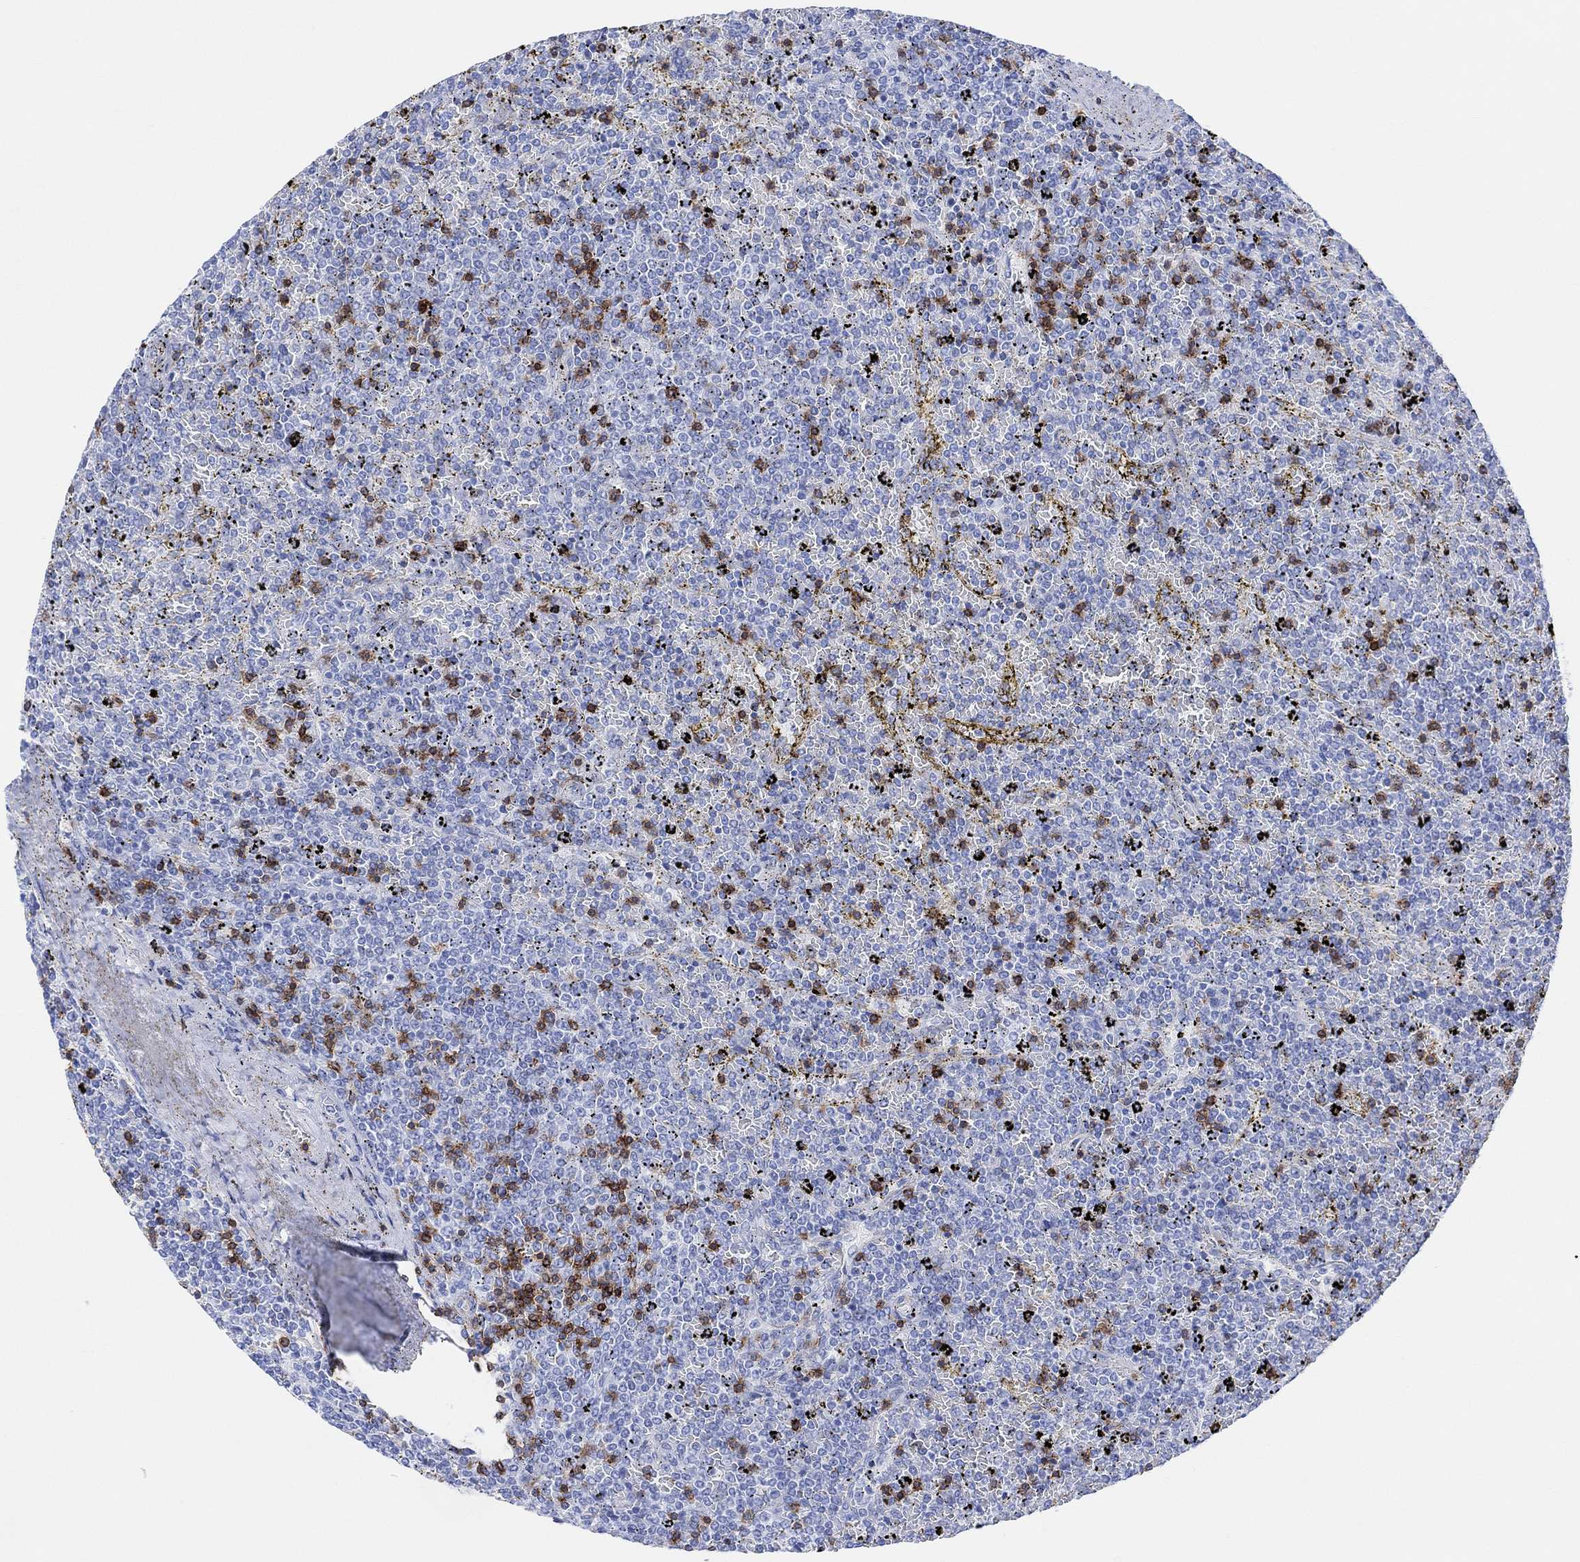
{"staining": {"intensity": "negative", "quantity": "none", "location": "none"}, "tissue": "lymphoma", "cell_type": "Tumor cells", "image_type": "cancer", "snomed": [{"axis": "morphology", "description": "Malignant lymphoma, non-Hodgkin's type, Low grade"}, {"axis": "topography", "description": "Spleen"}], "caption": "Immunohistochemical staining of human lymphoma reveals no significant positivity in tumor cells. (Brightfield microscopy of DAB (3,3'-diaminobenzidine) immunohistochemistry (IHC) at high magnification).", "gene": "GPR65", "patient": {"sex": "female", "age": 77}}